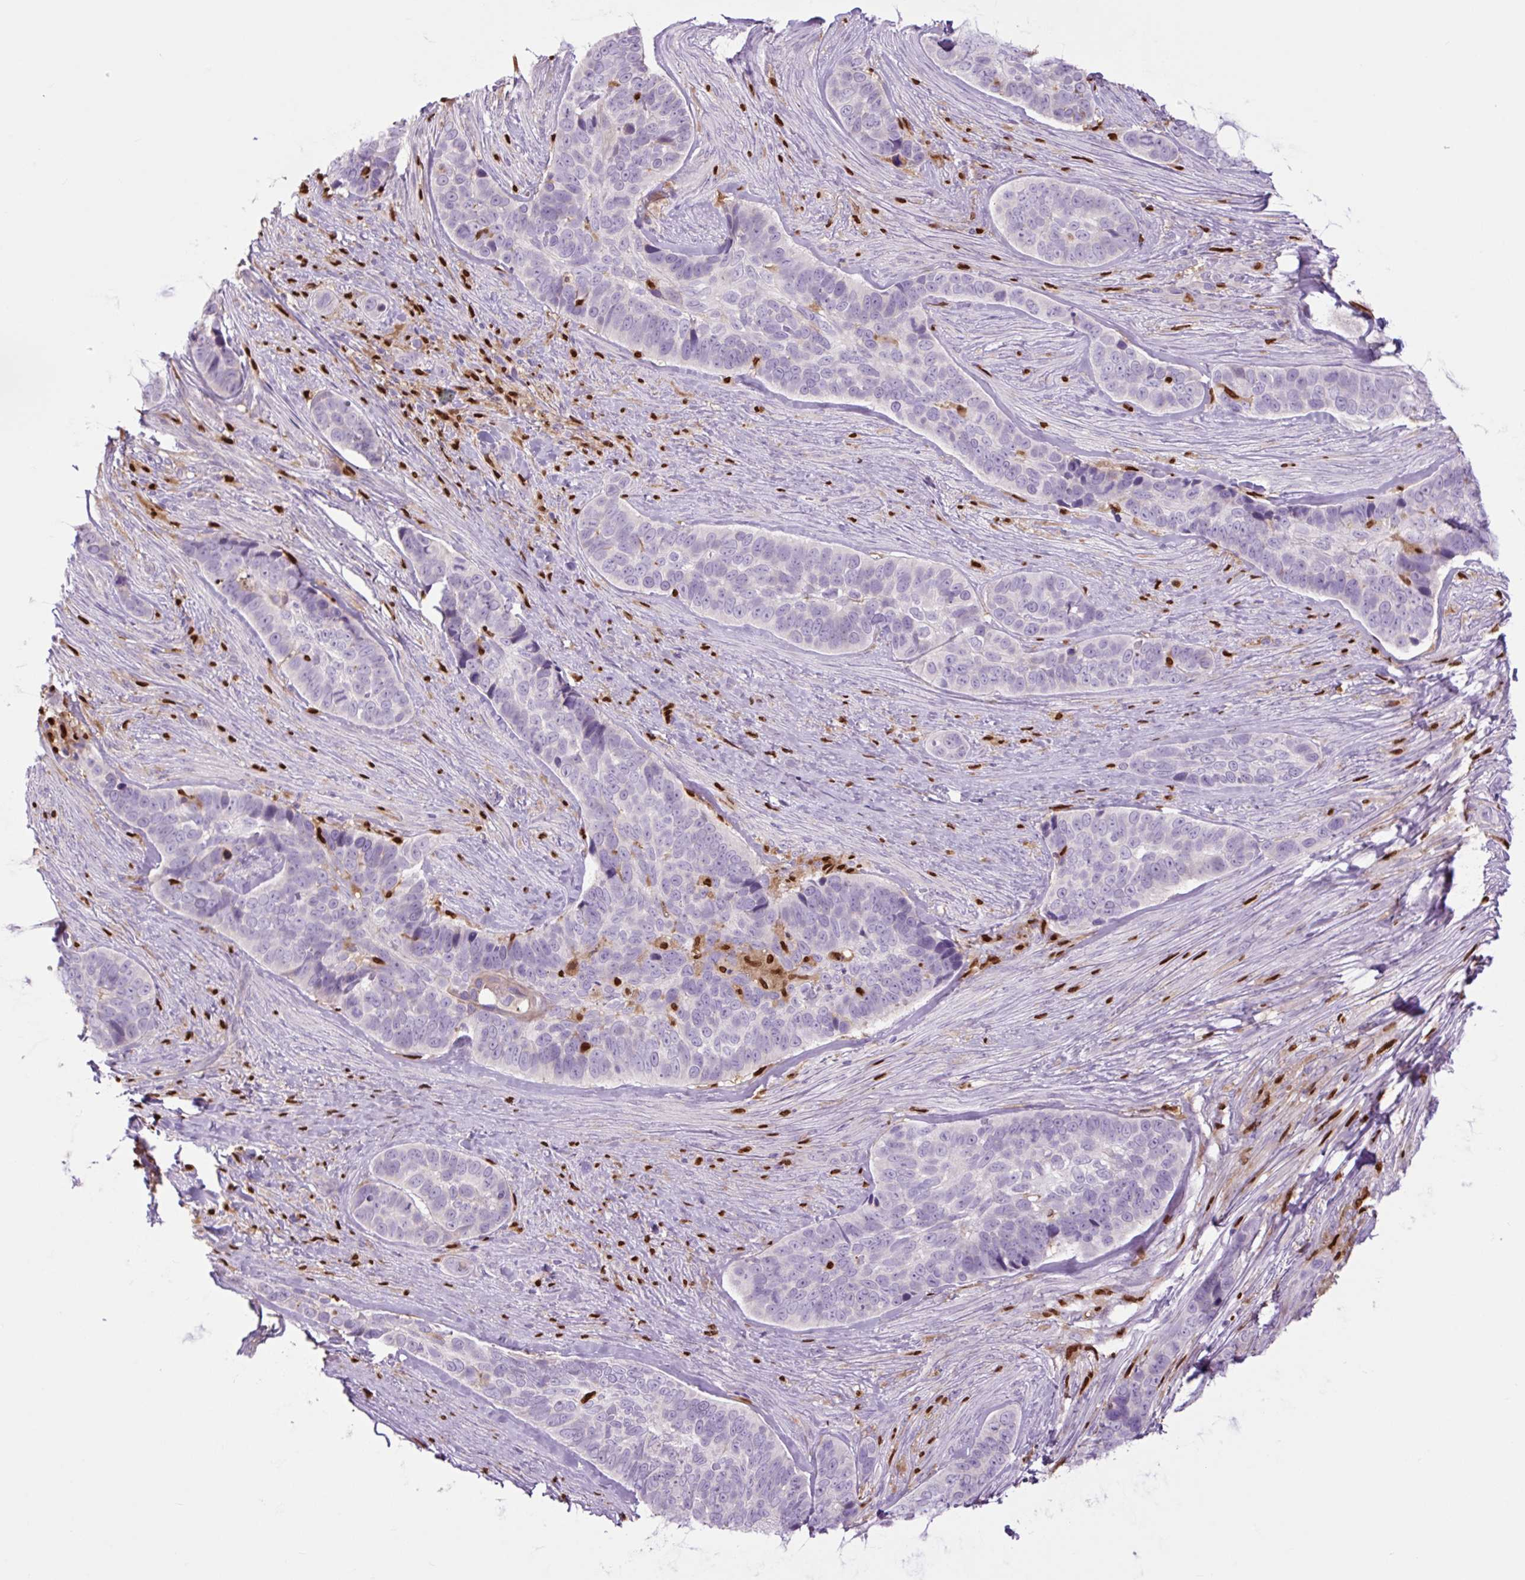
{"staining": {"intensity": "negative", "quantity": "none", "location": "none"}, "tissue": "skin cancer", "cell_type": "Tumor cells", "image_type": "cancer", "snomed": [{"axis": "morphology", "description": "Basal cell carcinoma"}, {"axis": "topography", "description": "Skin"}], "caption": "IHC micrograph of neoplastic tissue: skin cancer (basal cell carcinoma) stained with DAB (3,3'-diaminobenzidine) shows no significant protein expression in tumor cells.", "gene": "SPI1", "patient": {"sex": "female", "age": 82}}